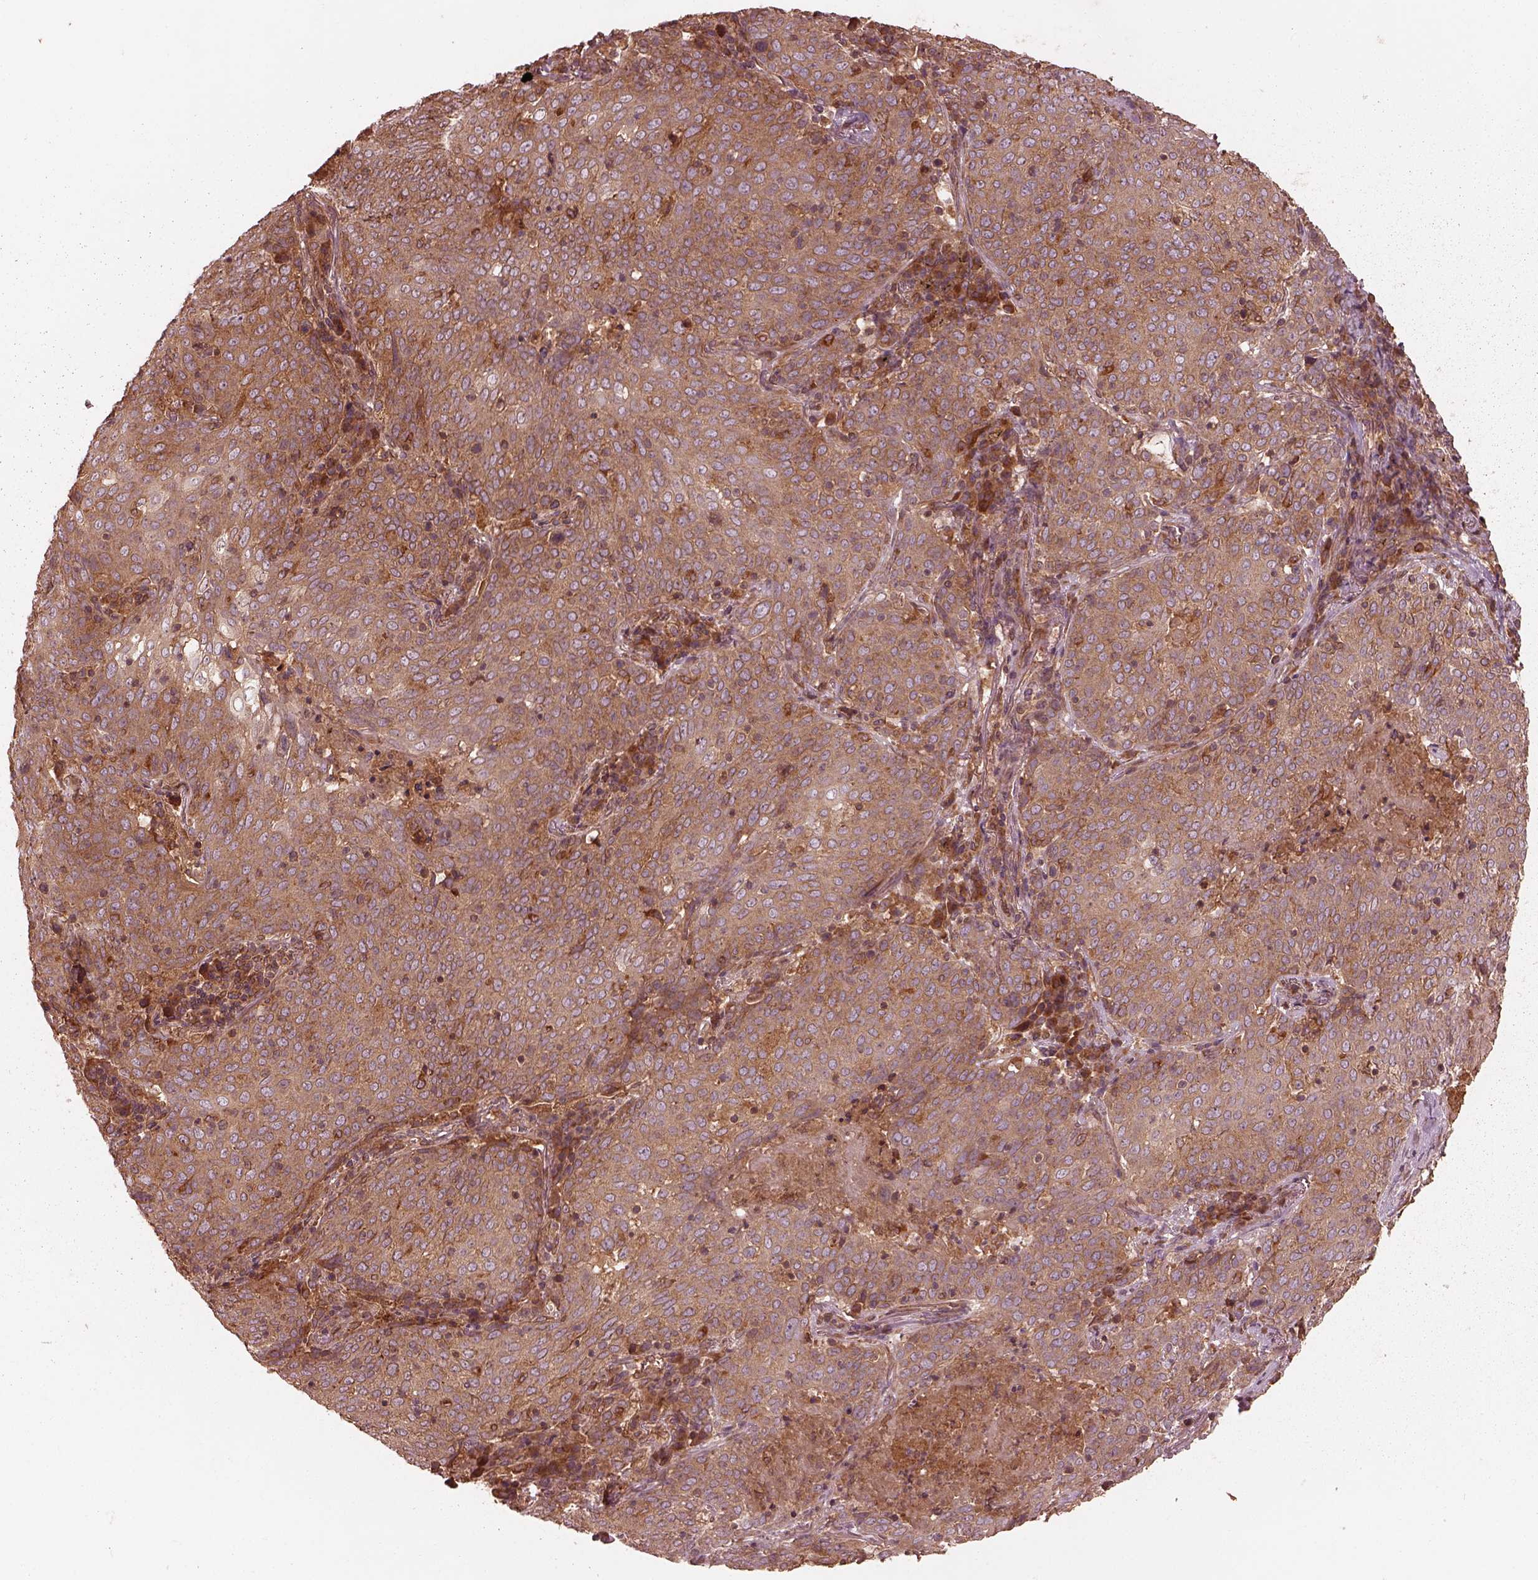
{"staining": {"intensity": "moderate", "quantity": ">75%", "location": "cytoplasmic/membranous"}, "tissue": "lung cancer", "cell_type": "Tumor cells", "image_type": "cancer", "snomed": [{"axis": "morphology", "description": "Squamous cell carcinoma, NOS"}, {"axis": "topography", "description": "Lung"}], "caption": "Lung squamous cell carcinoma was stained to show a protein in brown. There is medium levels of moderate cytoplasmic/membranous expression in approximately >75% of tumor cells.", "gene": "PIK3R2", "patient": {"sex": "male", "age": 82}}